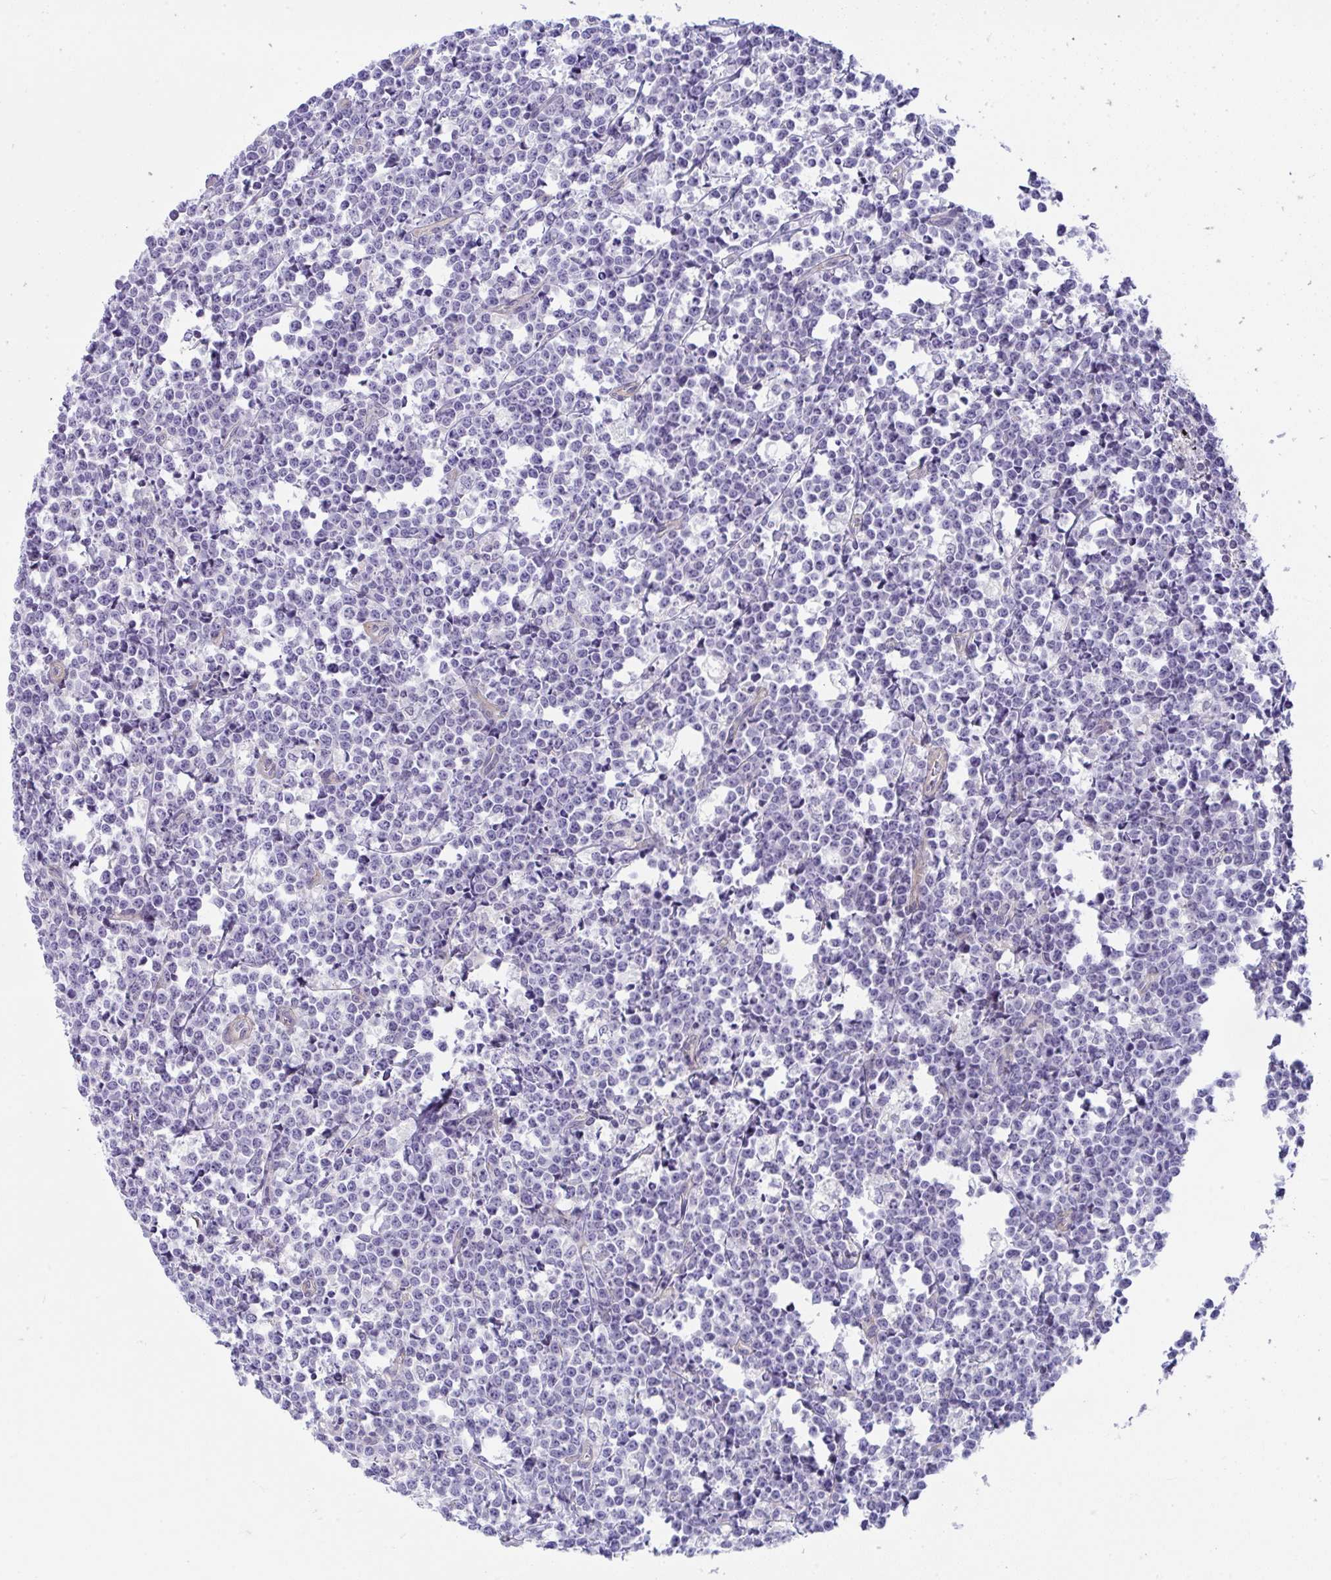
{"staining": {"intensity": "negative", "quantity": "none", "location": "none"}, "tissue": "lymphoma", "cell_type": "Tumor cells", "image_type": "cancer", "snomed": [{"axis": "morphology", "description": "Malignant lymphoma, non-Hodgkin's type, High grade"}, {"axis": "topography", "description": "Small intestine"}], "caption": "IHC micrograph of neoplastic tissue: human malignant lymphoma, non-Hodgkin's type (high-grade) stained with DAB (3,3'-diaminobenzidine) shows no significant protein expression in tumor cells. (Immunohistochemistry, brightfield microscopy, high magnification).", "gene": "MYL12A", "patient": {"sex": "female", "age": 56}}